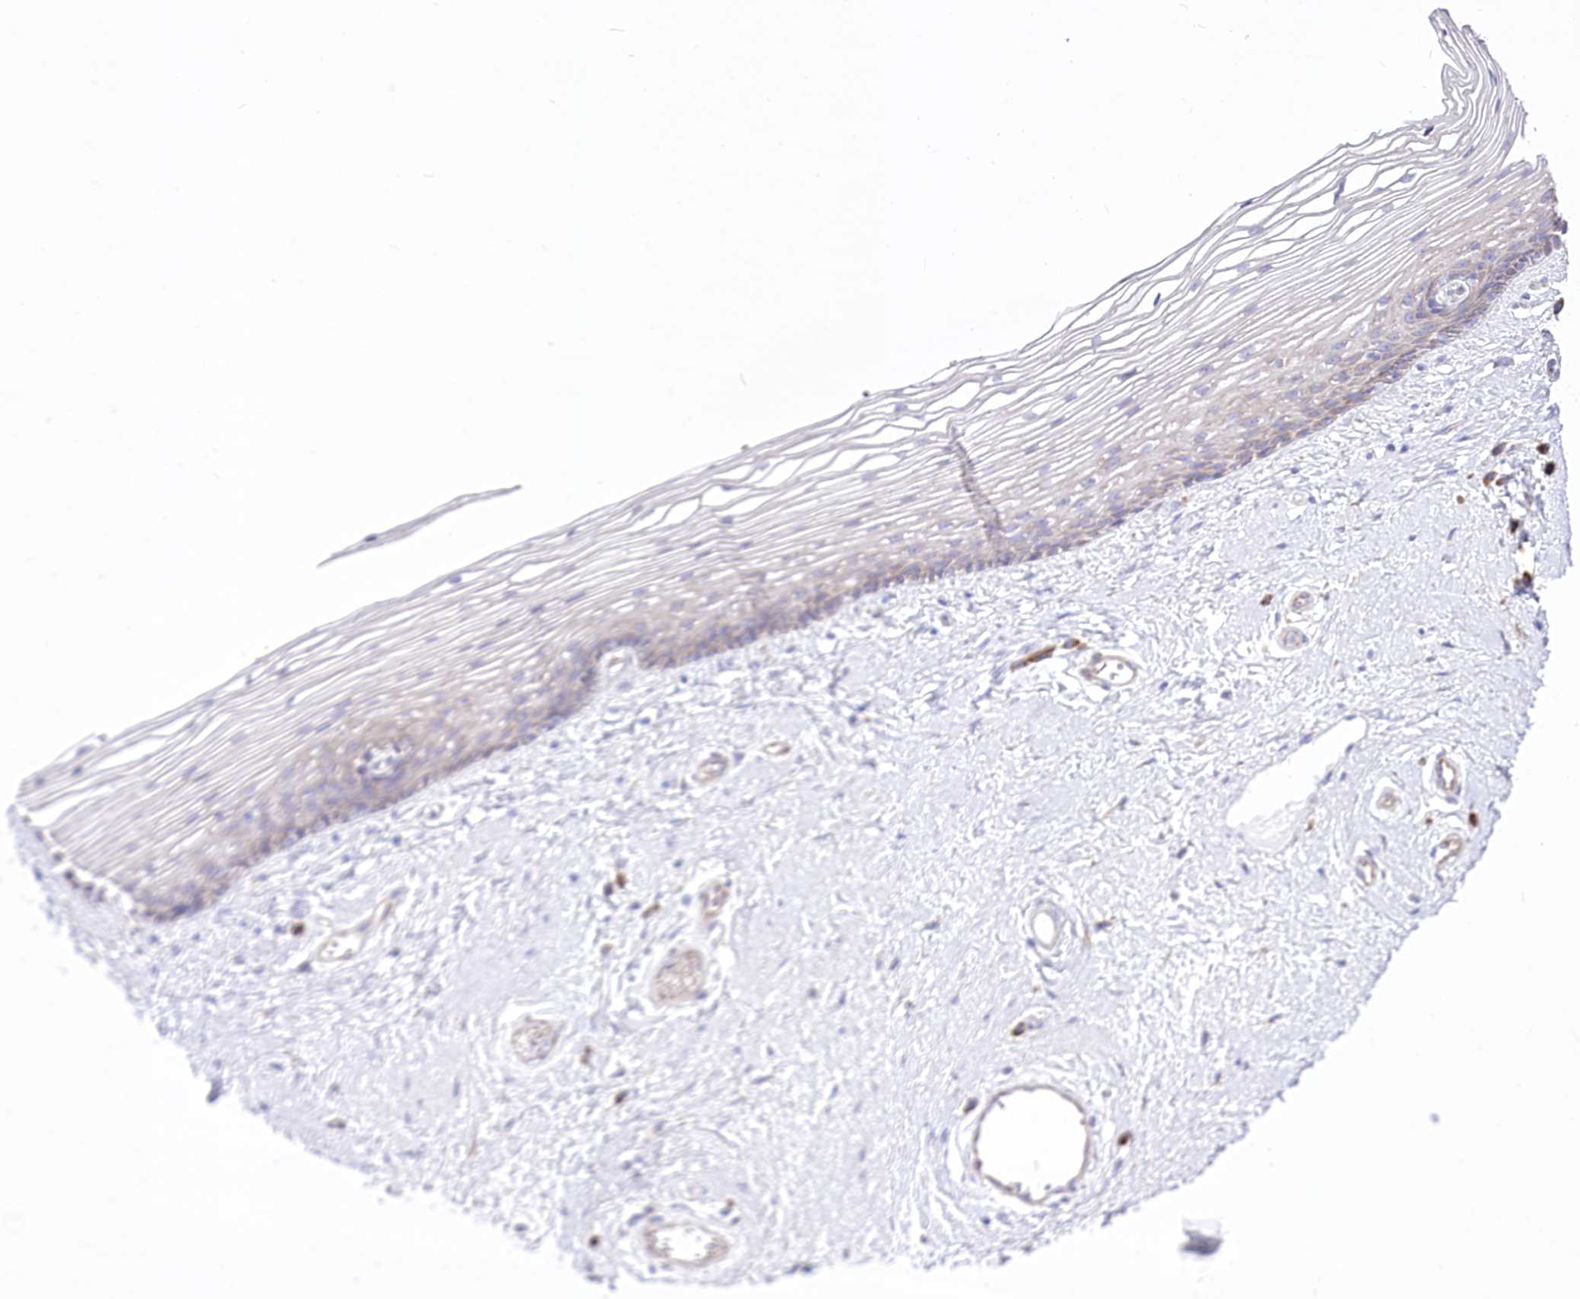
{"staining": {"intensity": "weak", "quantity": "<25%", "location": "cytoplasmic/membranous"}, "tissue": "vagina", "cell_type": "Squamous epithelial cells", "image_type": "normal", "snomed": [{"axis": "morphology", "description": "Normal tissue, NOS"}, {"axis": "topography", "description": "Vagina"}], "caption": "Immunohistochemistry (IHC) of benign vagina shows no expression in squamous epithelial cells. Nuclei are stained in blue.", "gene": "STT3B", "patient": {"sex": "female", "age": 46}}